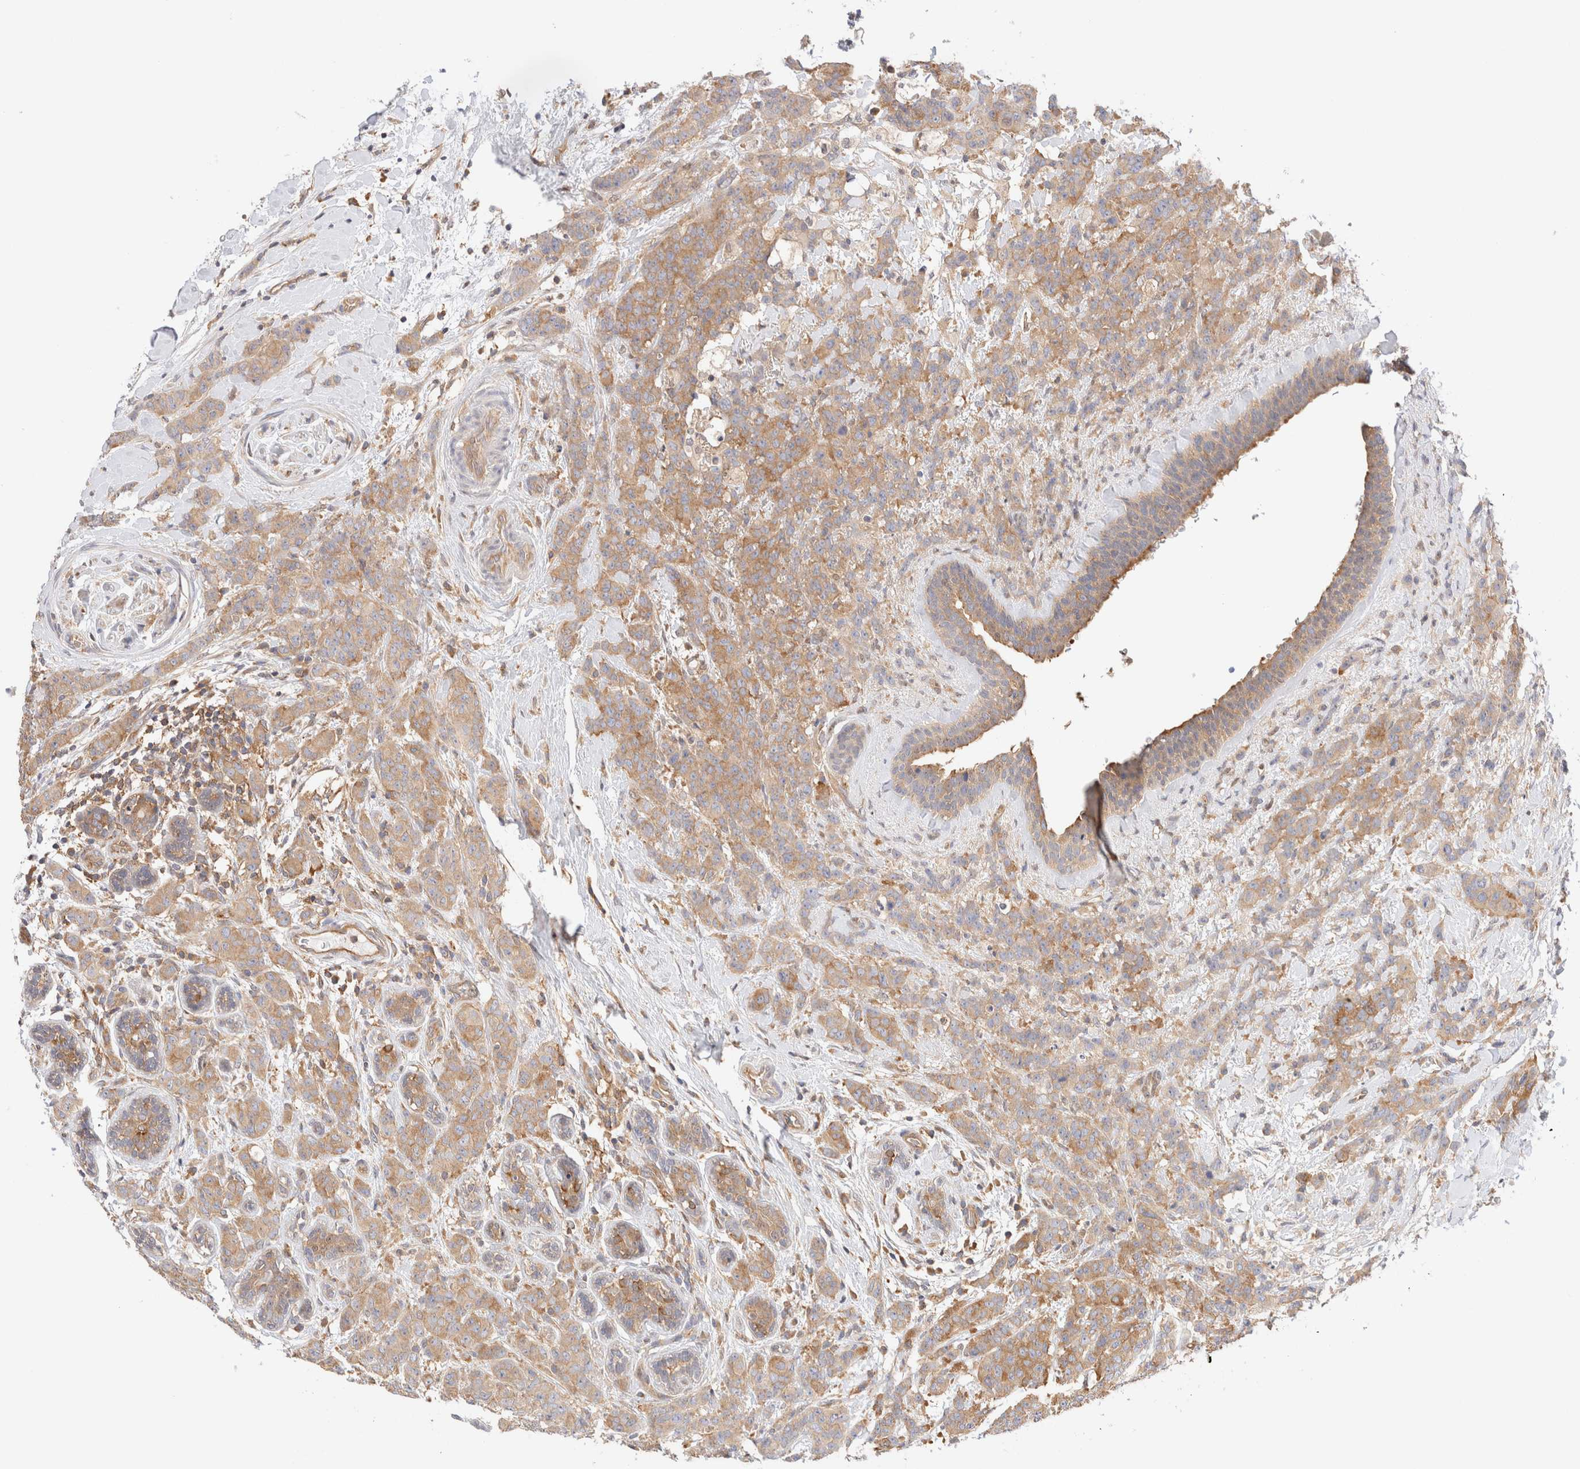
{"staining": {"intensity": "moderate", "quantity": ">75%", "location": "cytoplasmic/membranous"}, "tissue": "breast cancer", "cell_type": "Tumor cells", "image_type": "cancer", "snomed": [{"axis": "morphology", "description": "Normal tissue, NOS"}, {"axis": "morphology", "description": "Duct carcinoma"}, {"axis": "topography", "description": "Breast"}], "caption": "Protein expression by immunohistochemistry (IHC) shows moderate cytoplasmic/membranous positivity in approximately >75% of tumor cells in breast invasive ductal carcinoma. (brown staining indicates protein expression, while blue staining denotes nuclei).", "gene": "RABEP1", "patient": {"sex": "female", "age": 40}}